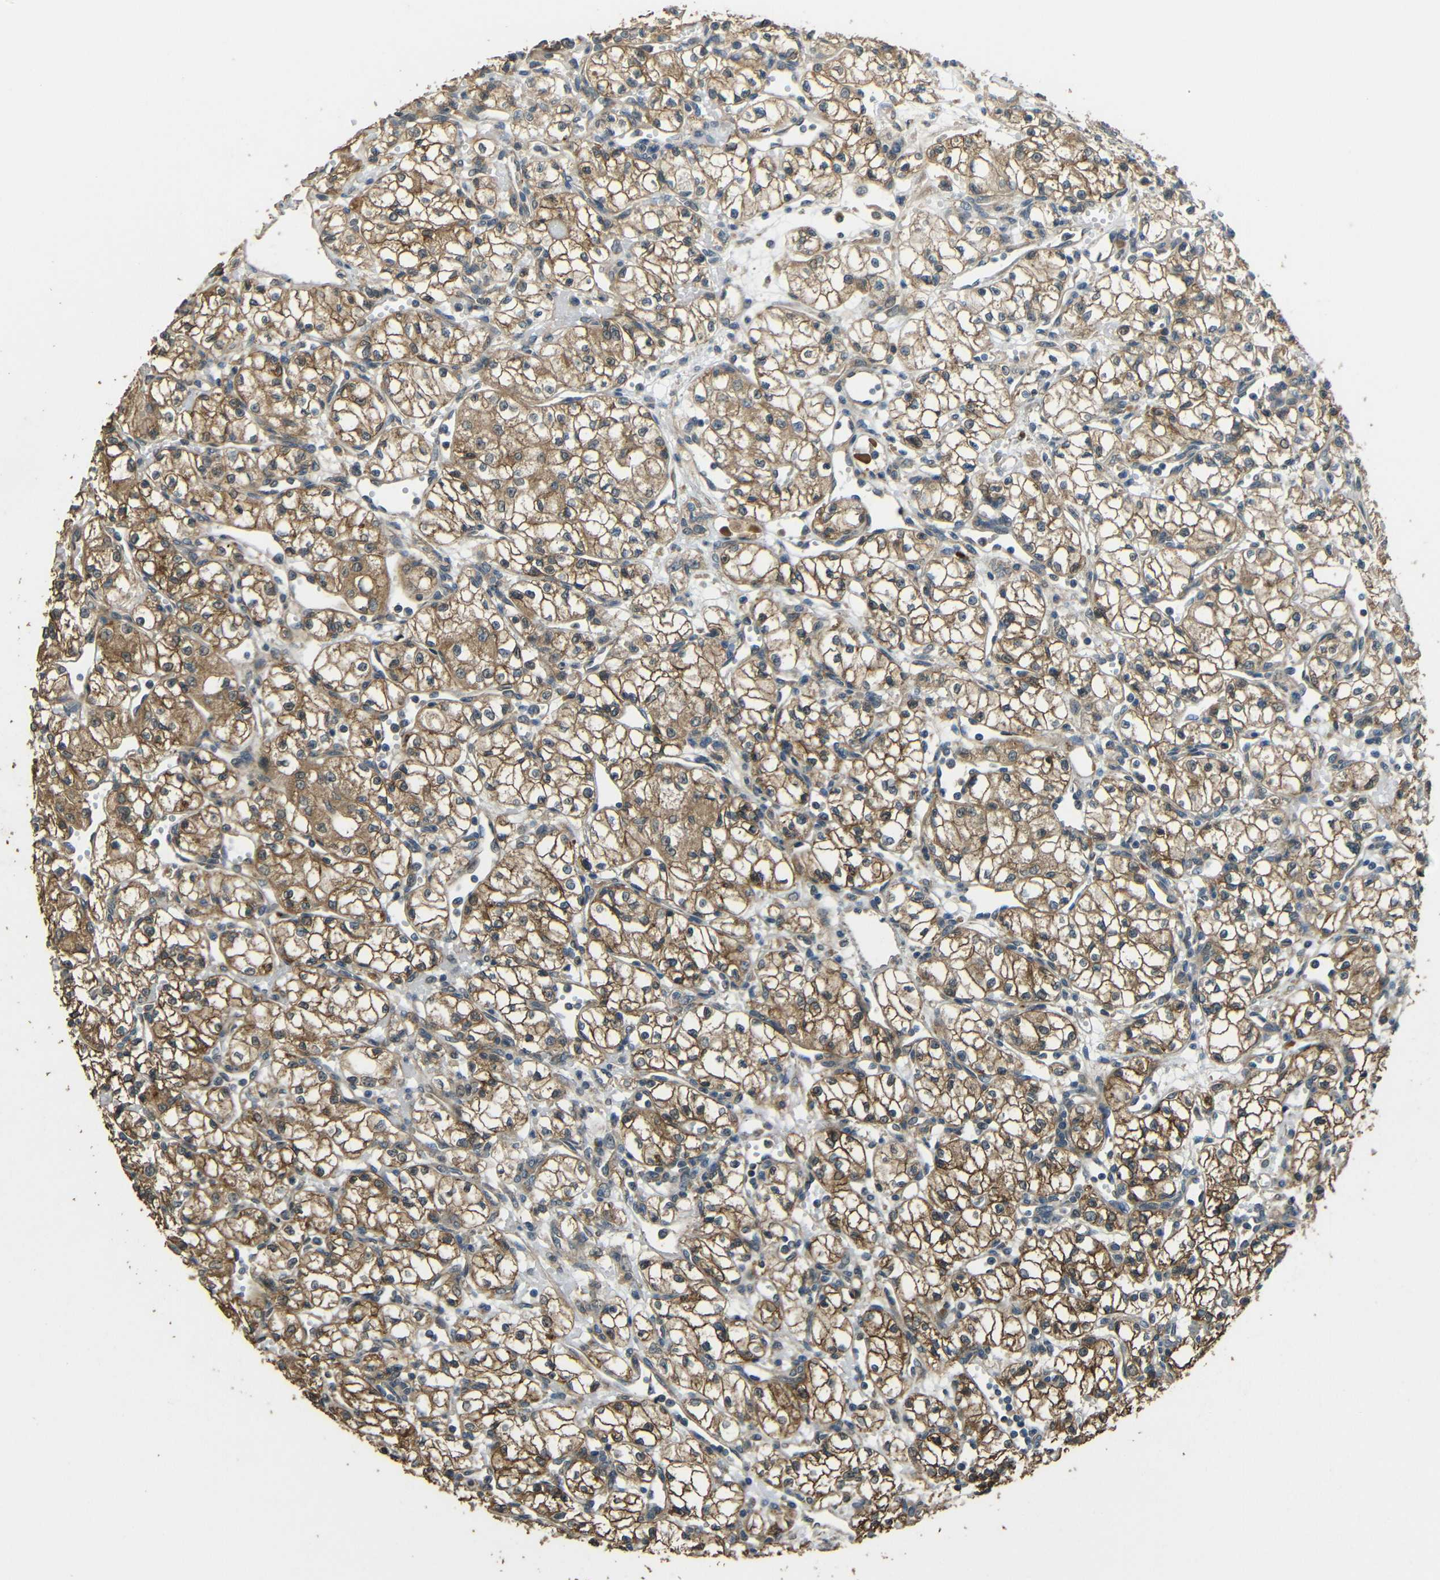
{"staining": {"intensity": "strong", "quantity": ">75%", "location": "cytoplasmic/membranous"}, "tissue": "renal cancer", "cell_type": "Tumor cells", "image_type": "cancer", "snomed": [{"axis": "morphology", "description": "Normal tissue, NOS"}, {"axis": "morphology", "description": "Adenocarcinoma, NOS"}, {"axis": "topography", "description": "Kidney"}], "caption": "A brown stain highlights strong cytoplasmic/membranous expression of a protein in adenocarcinoma (renal) tumor cells.", "gene": "ACACA", "patient": {"sex": "male", "age": 59}}